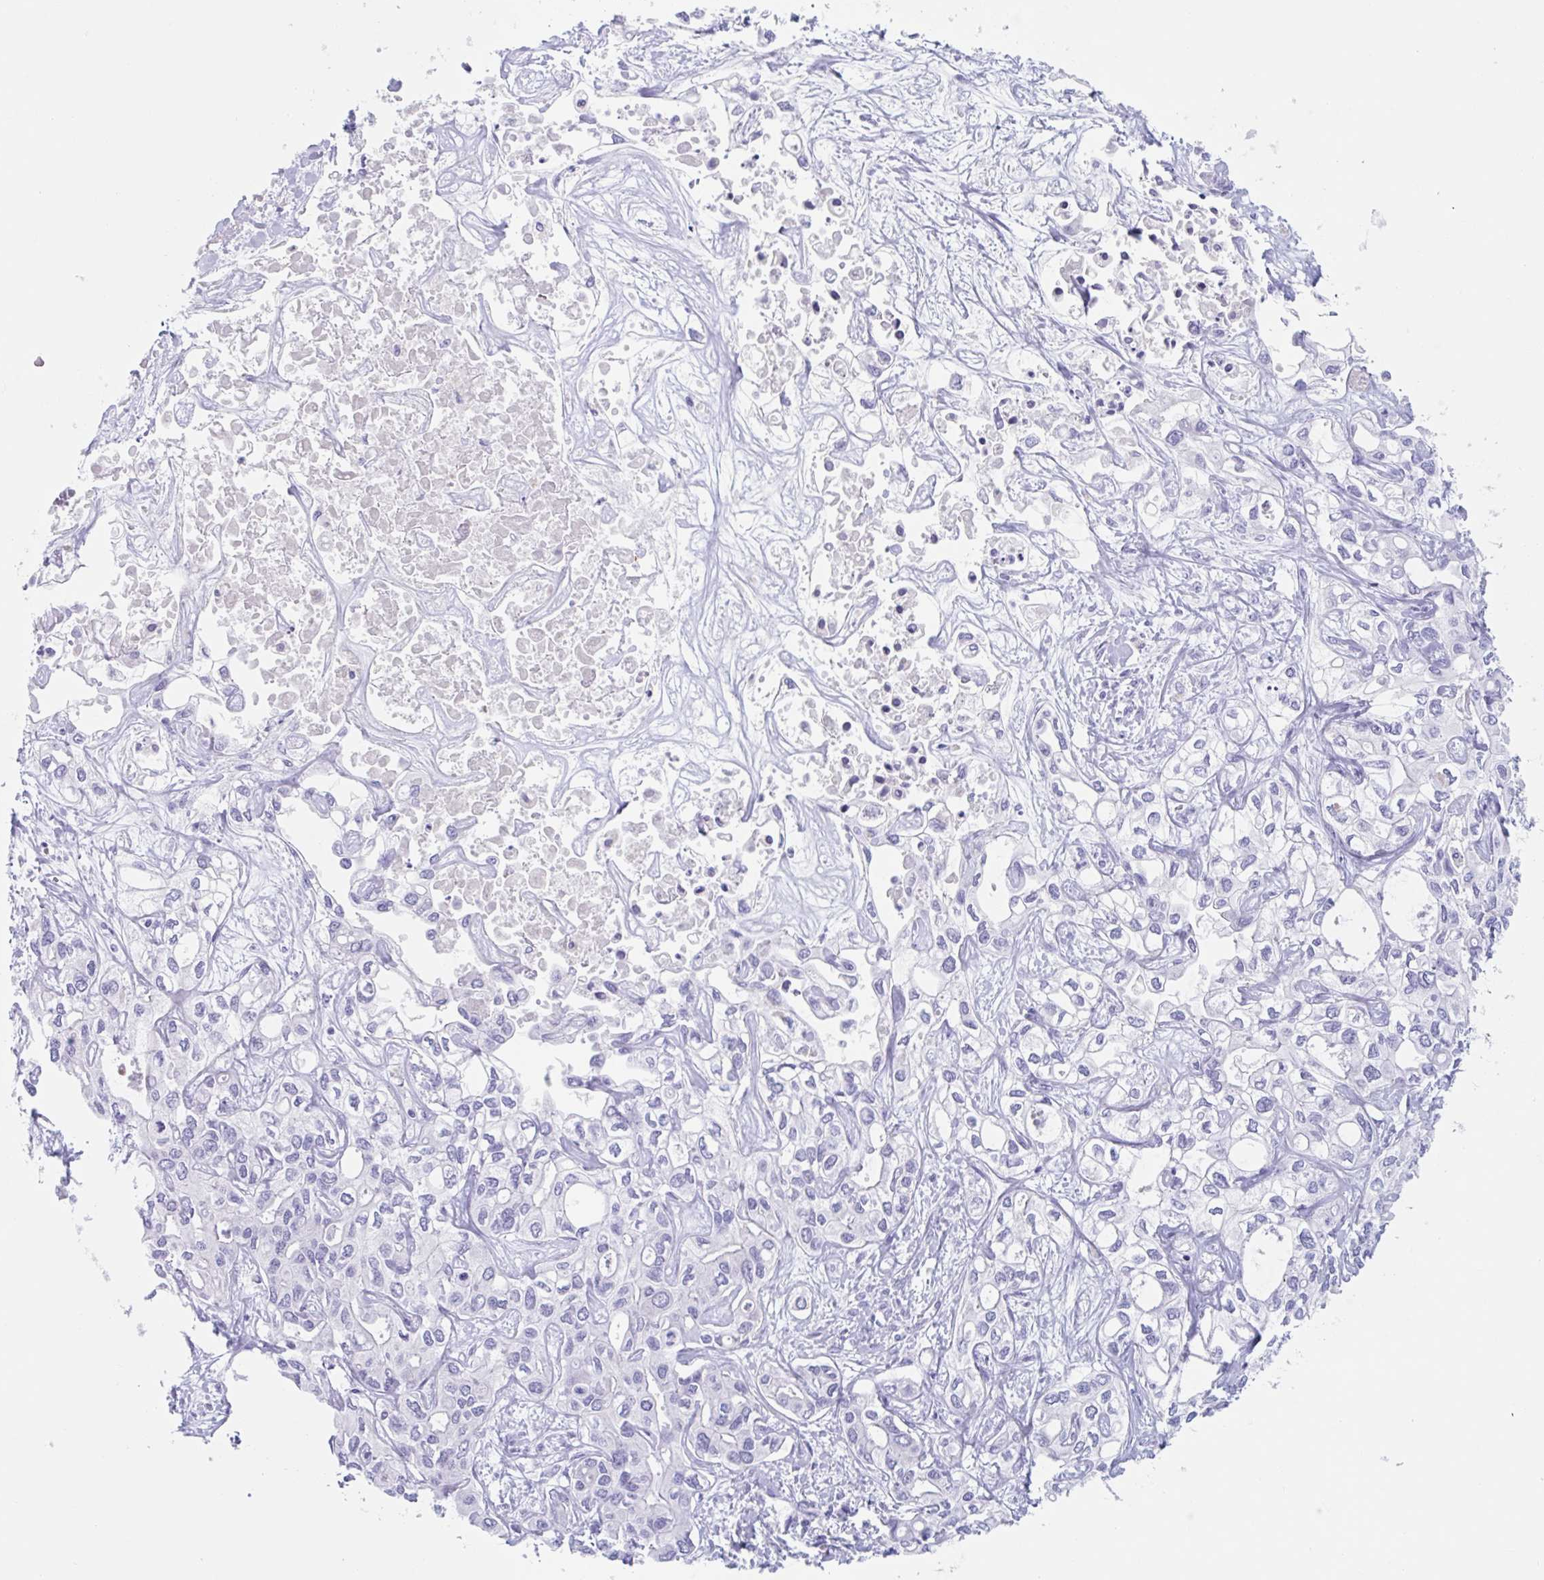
{"staining": {"intensity": "negative", "quantity": "none", "location": "none"}, "tissue": "liver cancer", "cell_type": "Tumor cells", "image_type": "cancer", "snomed": [{"axis": "morphology", "description": "Cholangiocarcinoma"}, {"axis": "topography", "description": "Liver"}], "caption": "Liver cancer was stained to show a protein in brown. There is no significant positivity in tumor cells. The staining is performed using DAB (3,3'-diaminobenzidine) brown chromogen with nuclei counter-stained in using hematoxylin.", "gene": "CPTP", "patient": {"sex": "female", "age": 64}}